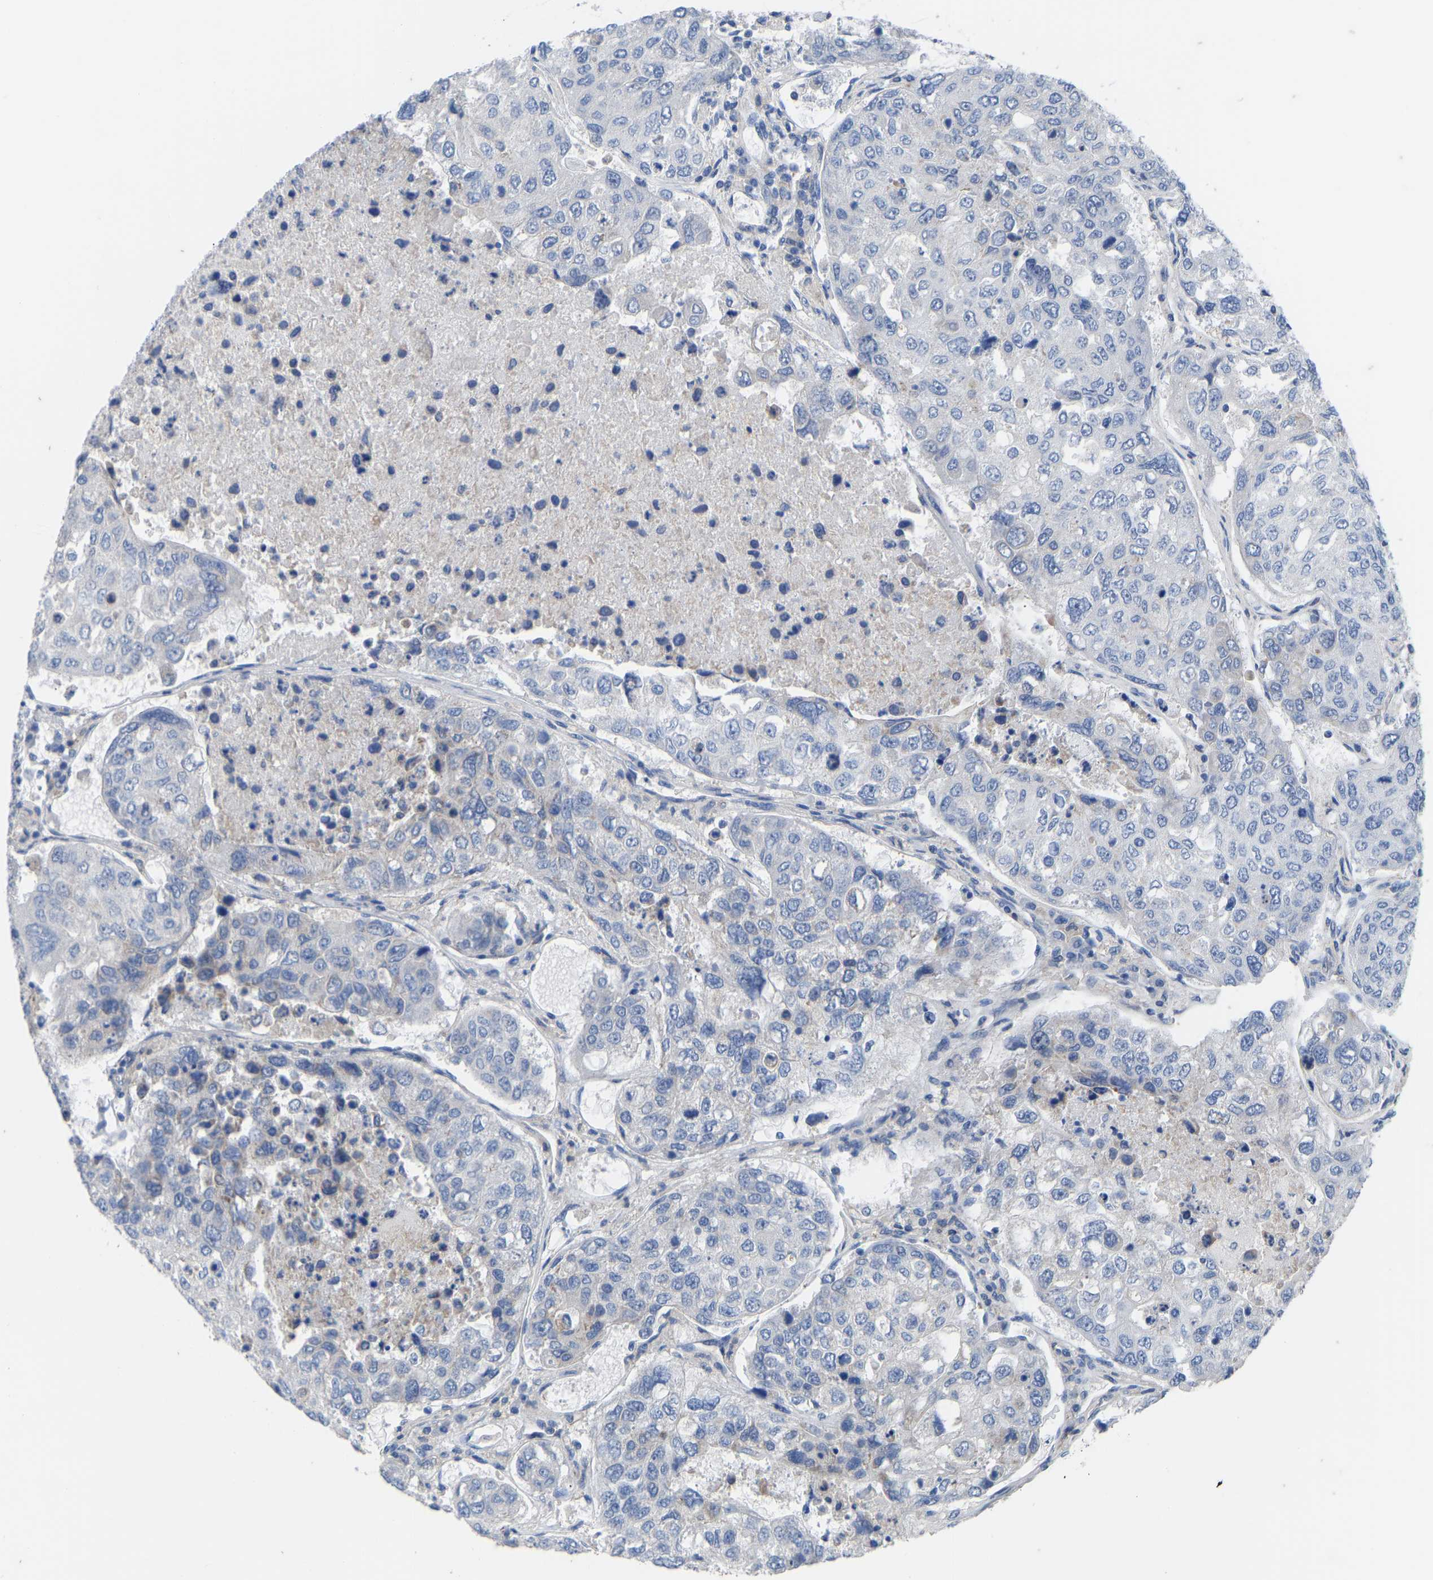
{"staining": {"intensity": "negative", "quantity": "none", "location": "none"}, "tissue": "urothelial cancer", "cell_type": "Tumor cells", "image_type": "cancer", "snomed": [{"axis": "morphology", "description": "Urothelial carcinoma, High grade"}, {"axis": "topography", "description": "Lymph node"}, {"axis": "topography", "description": "Urinary bladder"}], "caption": "The immunohistochemistry photomicrograph has no significant positivity in tumor cells of urothelial carcinoma (high-grade) tissue.", "gene": "OLIG2", "patient": {"sex": "male", "age": 51}}